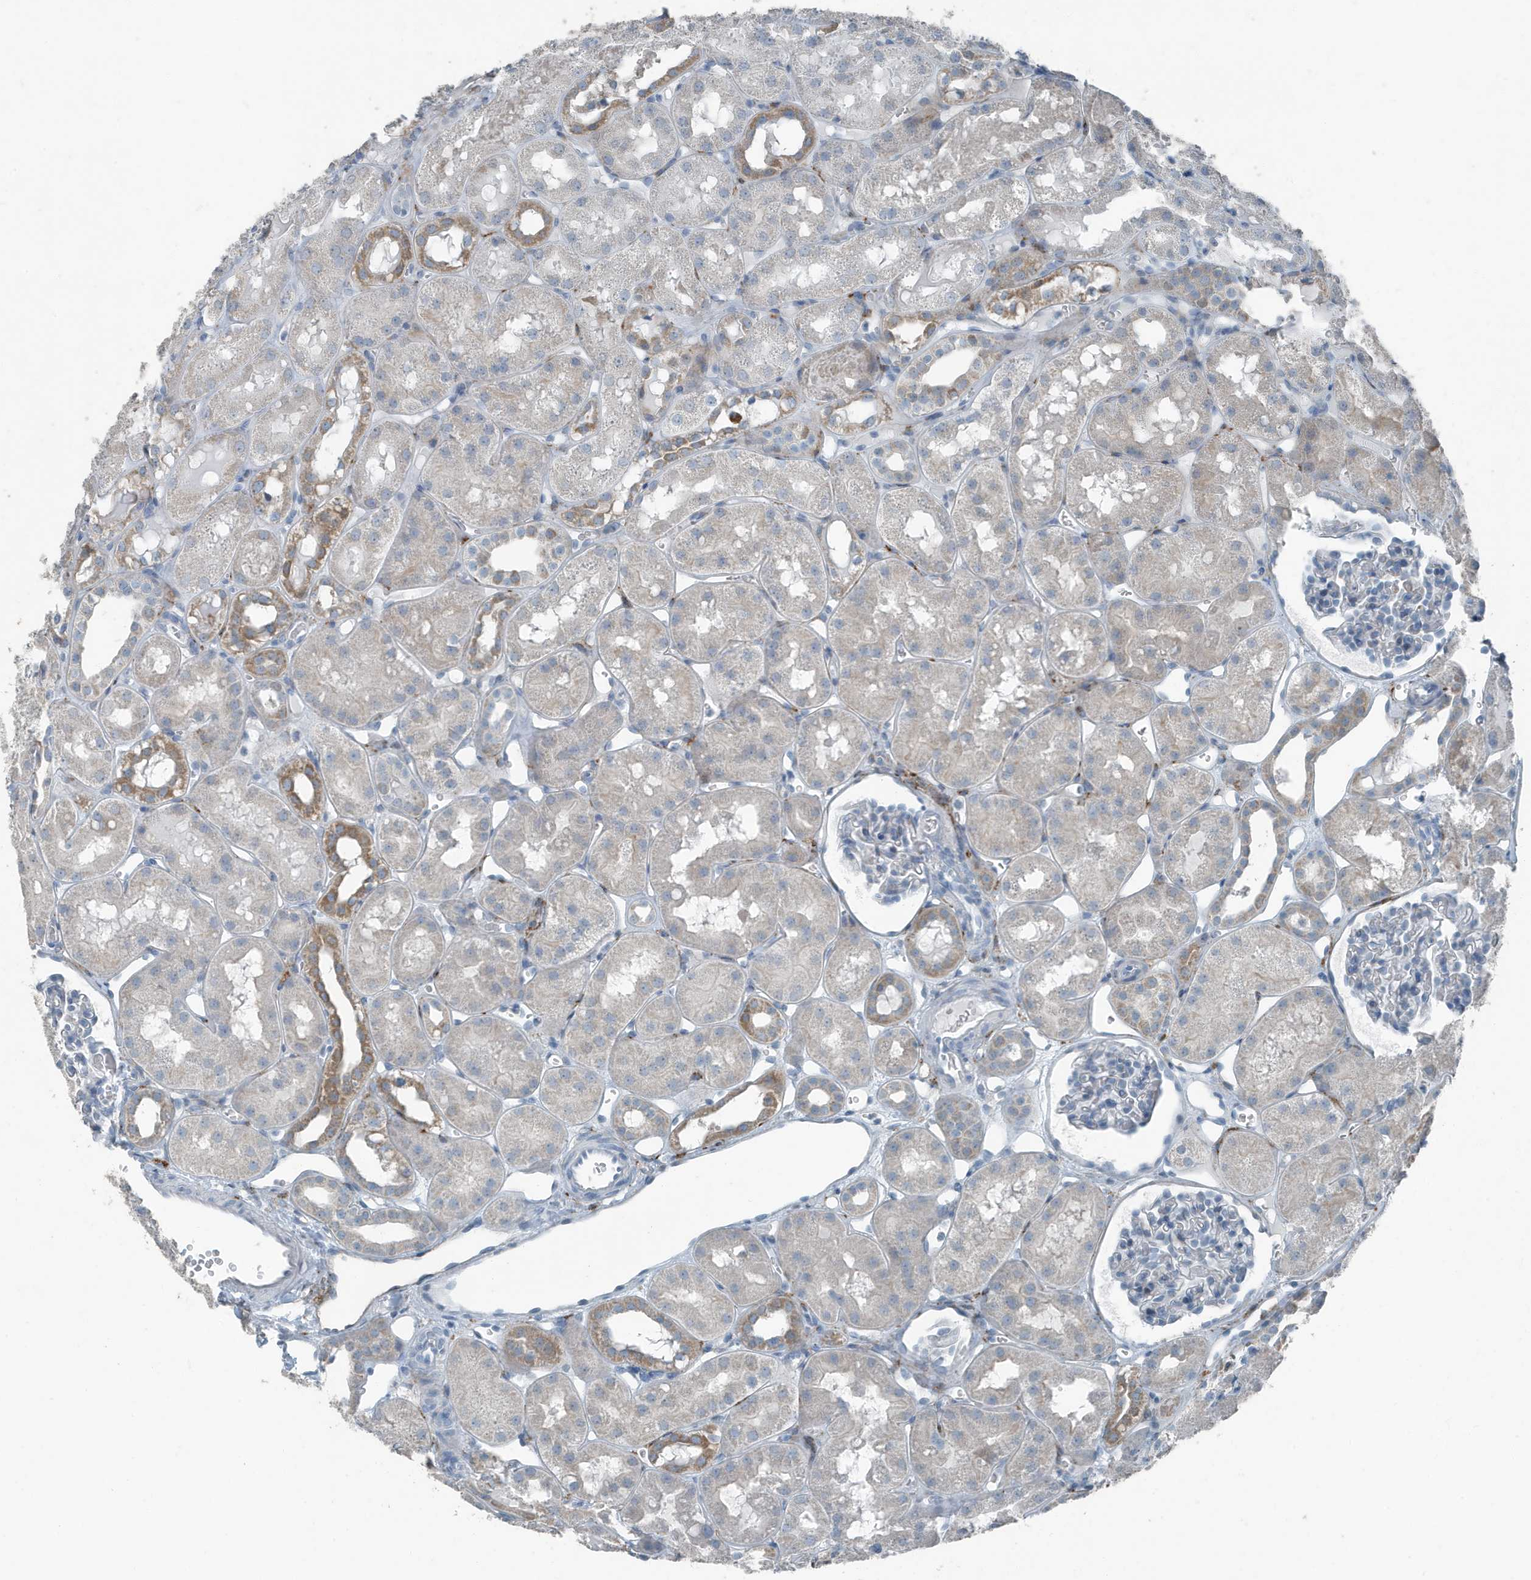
{"staining": {"intensity": "negative", "quantity": "none", "location": "none"}, "tissue": "kidney", "cell_type": "Cells in glomeruli", "image_type": "normal", "snomed": [{"axis": "morphology", "description": "Normal tissue, NOS"}, {"axis": "topography", "description": "Kidney"}], "caption": "Micrograph shows no significant protein positivity in cells in glomeruli of benign kidney. (Brightfield microscopy of DAB IHC at high magnification).", "gene": "FAM162A", "patient": {"sex": "male", "age": 16}}